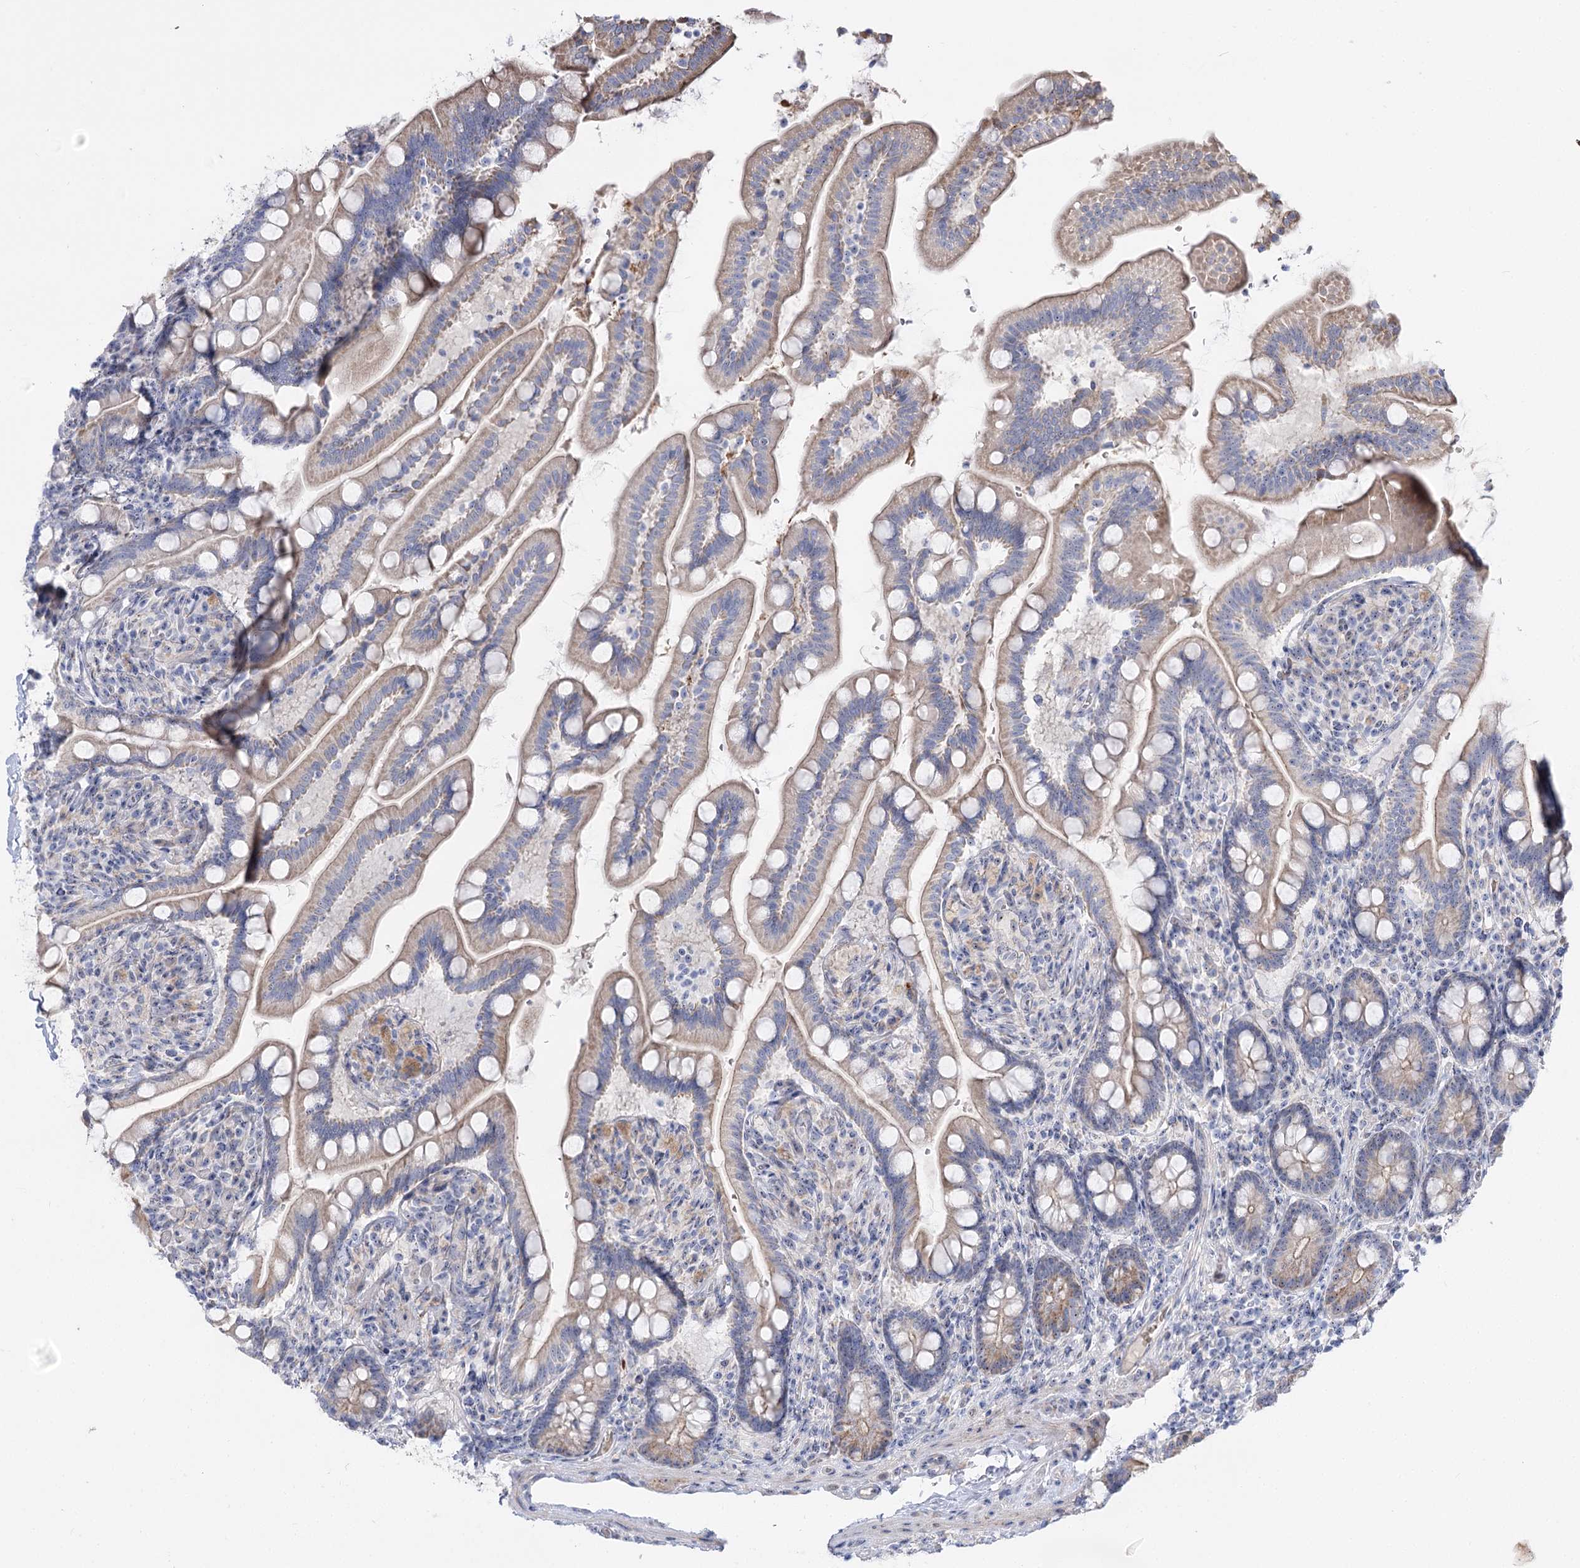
{"staining": {"intensity": "weak", "quantity": "25%-75%", "location": "cytoplasmic/membranous"}, "tissue": "small intestine", "cell_type": "Glandular cells", "image_type": "normal", "snomed": [{"axis": "morphology", "description": "Normal tissue, NOS"}, {"axis": "topography", "description": "Small intestine"}], "caption": "Brown immunohistochemical staining in unremarkable small intestine demonstrates weak cytoplasmic/membranous positivity in approximately 25%-75% of glandular cells.", "gene": "SUOX", "patient": {"sex": "female", "age": 64}}